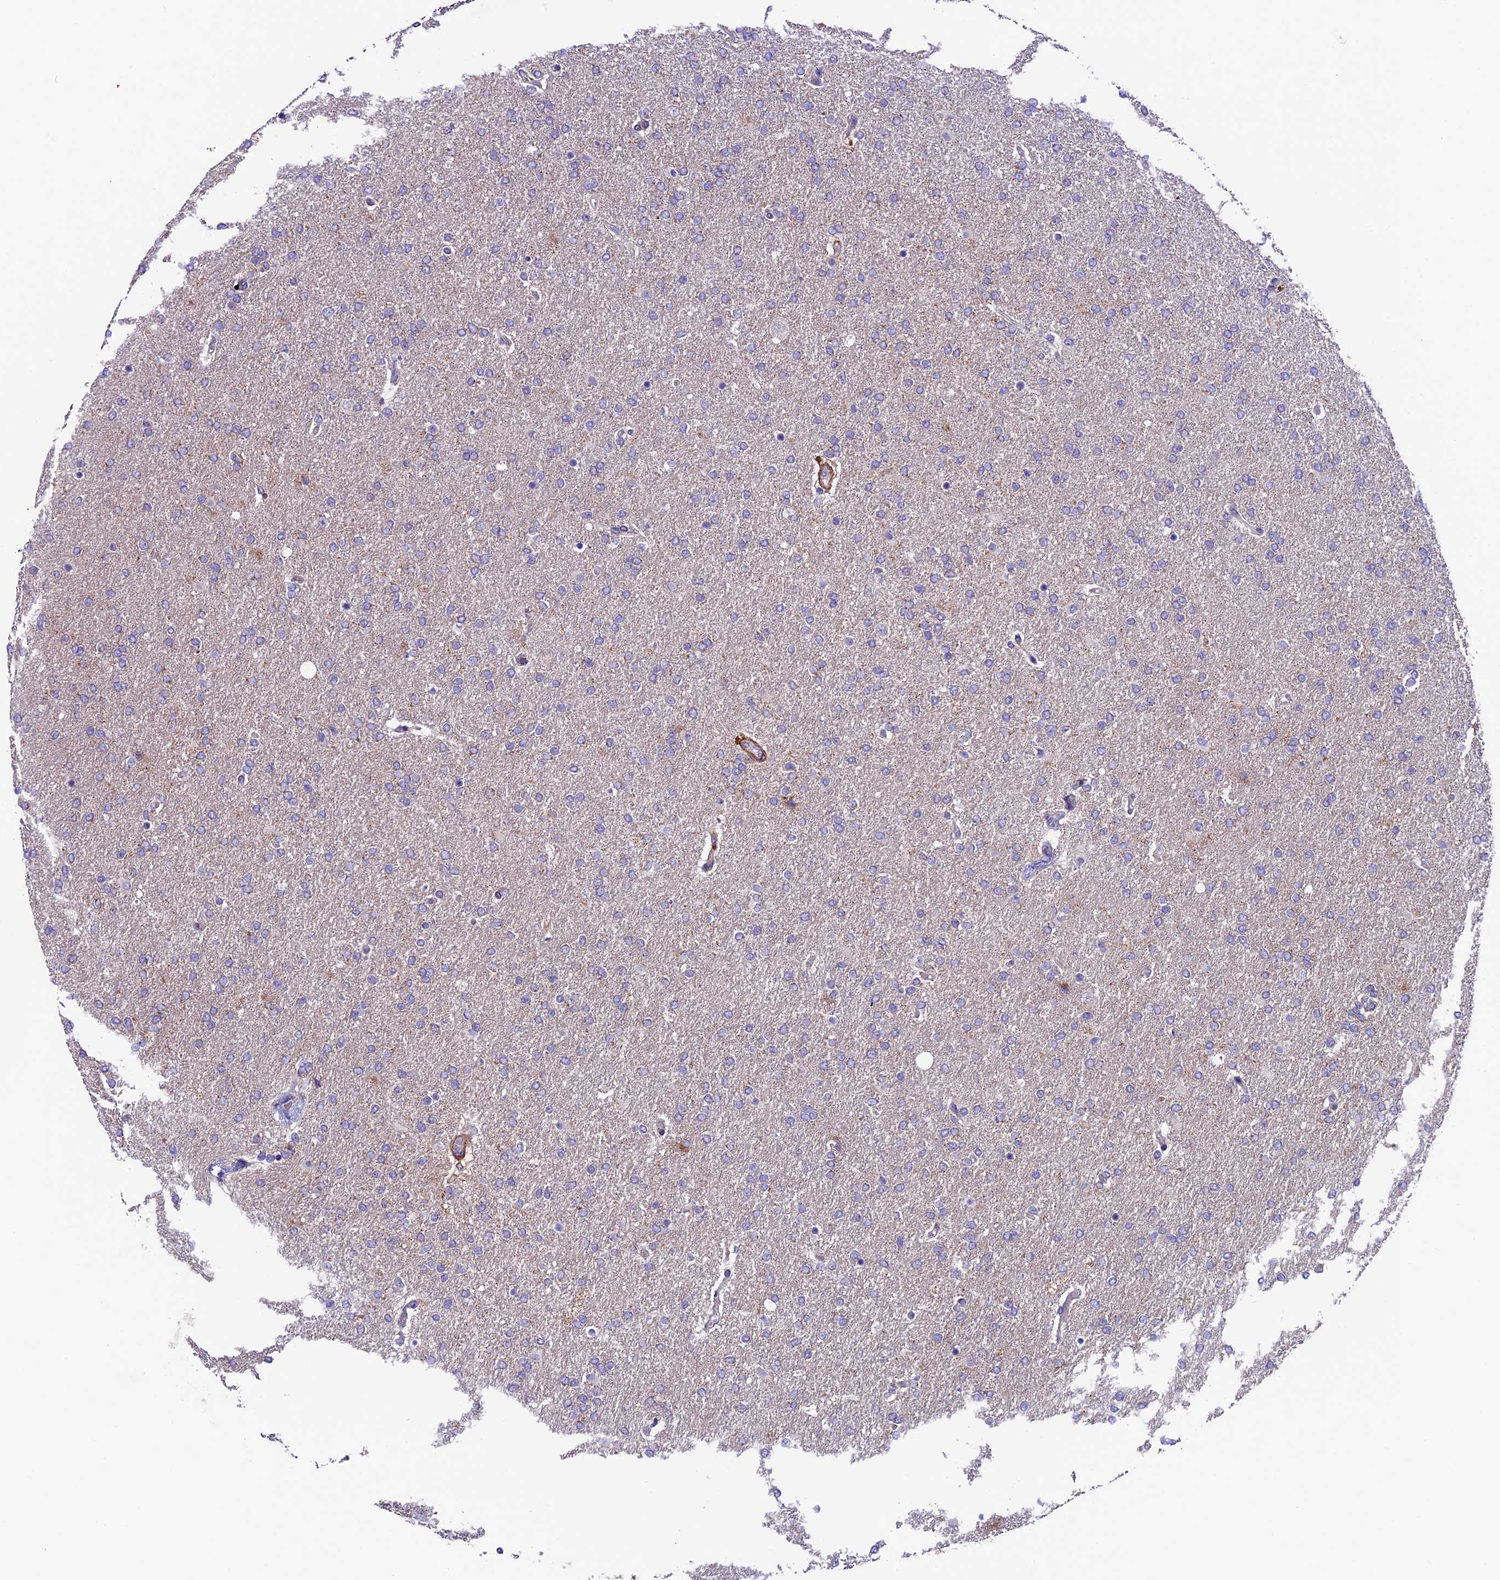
{"staining": {"intensity": "negative", "quantity": "none", "location": "none"}, "tissue": "glioma", "cell_type": "Tumor cells", "image_type": "cancer", "snomed": [{"axis": "morphology", "description": "Glioma, malignant, High grade"}, {"axis": "topography", "description": "Brain"}], "caption": "This histopathology image is of malignant glioma (high-grade) stained with IHC to label a protein in brown with the nuclei are counter-stained blue. There is no expression in tumor cells. (Immunohistochemistry, brightfield microscopy, high magnification).", "gene": "LSM7", "patient": {"sex": "male", "age": 72}}